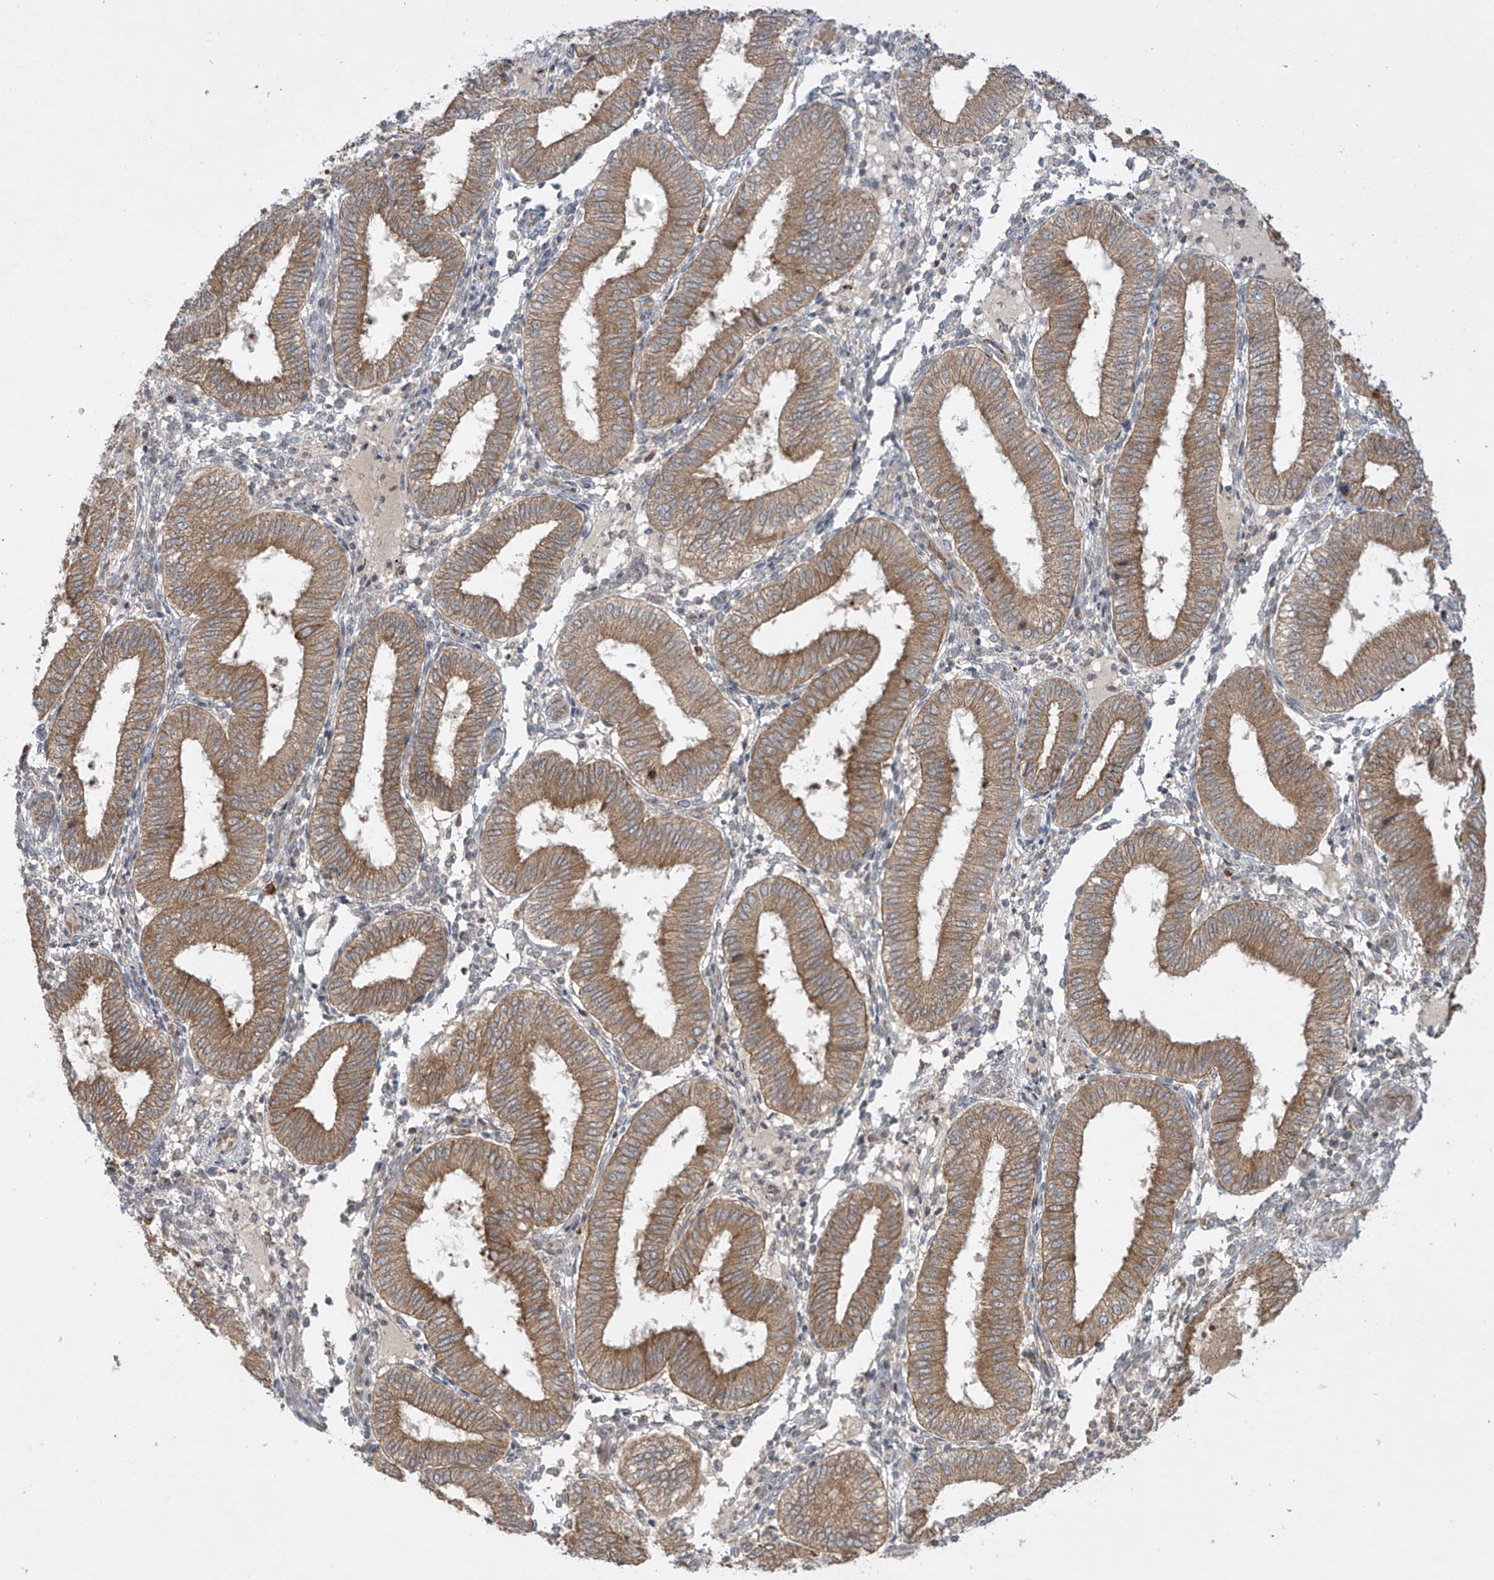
{"staining": {"intensity": "weak", "quantity": "<25%", "location": "cytoplasmic/membranous"}, "tissue": "endometrium", "cell_type": "Cells in endometrial stroma", "image_type": "normal", "snomed": [{"axis": "morphology", "description": "Normal tissue, NOS"}, {"axis": "topography", "description": "Endometrium"}], "caption": "Immunohistochemistry micrograph of unremarkable endometrium: endometrium stained with DAB reveals no significant protein expression in cells in endometrial stroma.", "gene": "PPAT", "patient": {"sex": "female", "age": 39}}